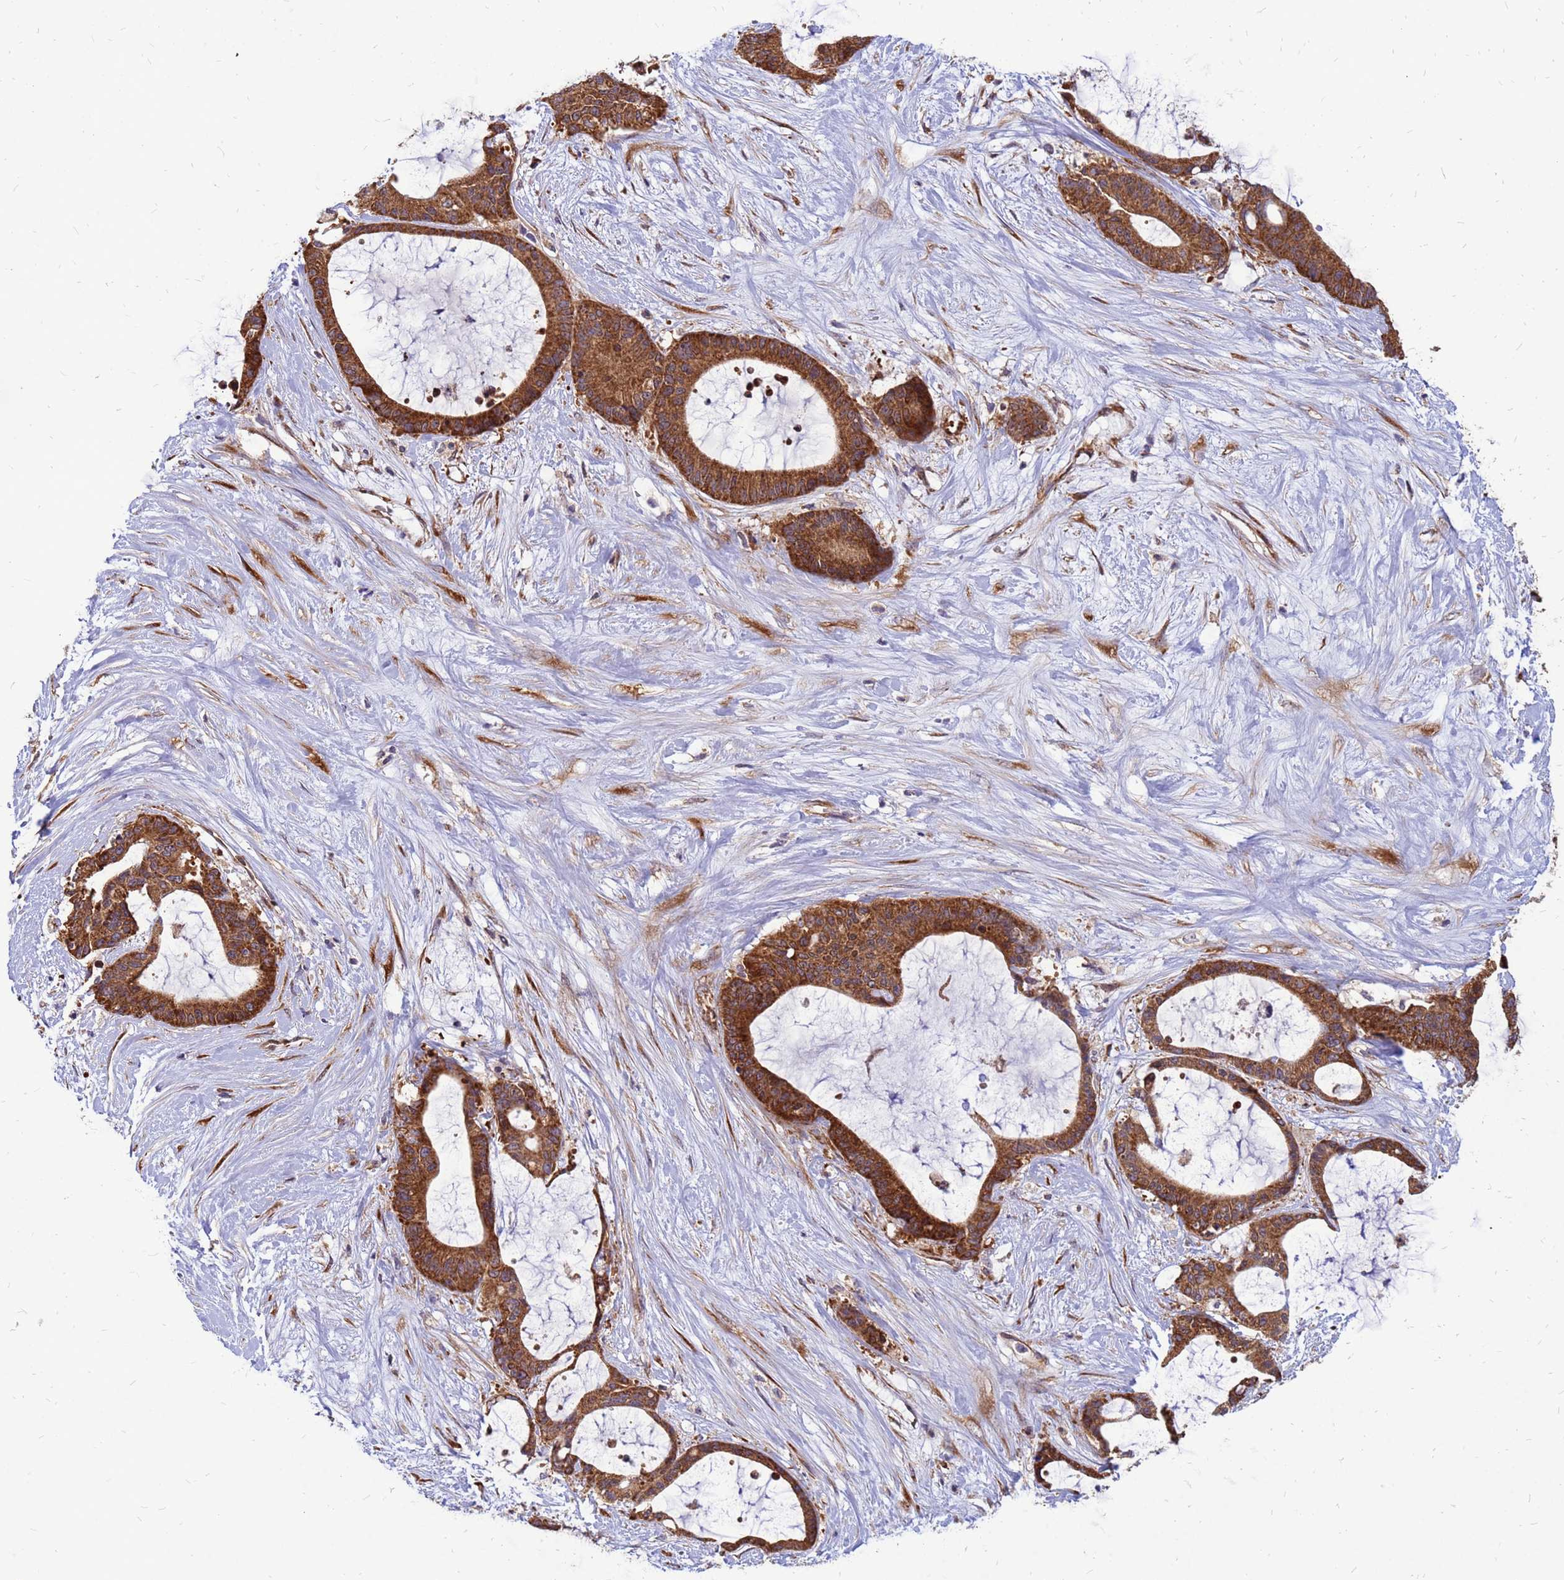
{"staining": {"intensity": "strong", "quantity": ">75%", "location": "cytoplasmic/membranous"}, "tissue": "liver cancer", "cell_type": "Tumor cells", "image_type": "cancer", "snomed": [{"axis": "morphology", "description": "Normal tissue, NOS"}, {"axis": "morphology", "description": "Cholangiocarcinoma"}, {"axis": "topography", "description": "Liver"}, {"axis": "topography", "description": "Peripheral nerve tissue"}], "caption": "Immunohistochemistry (IHC) micrograph of cholangiocarcinoma (liver) stained for a protein (brown), which demonstrates high levels of strong cytoplasmic/membranous positivity in about >75% of tumor cells.", "gene": "RPL8", "patient": {"sex": "female", "age": 73}}